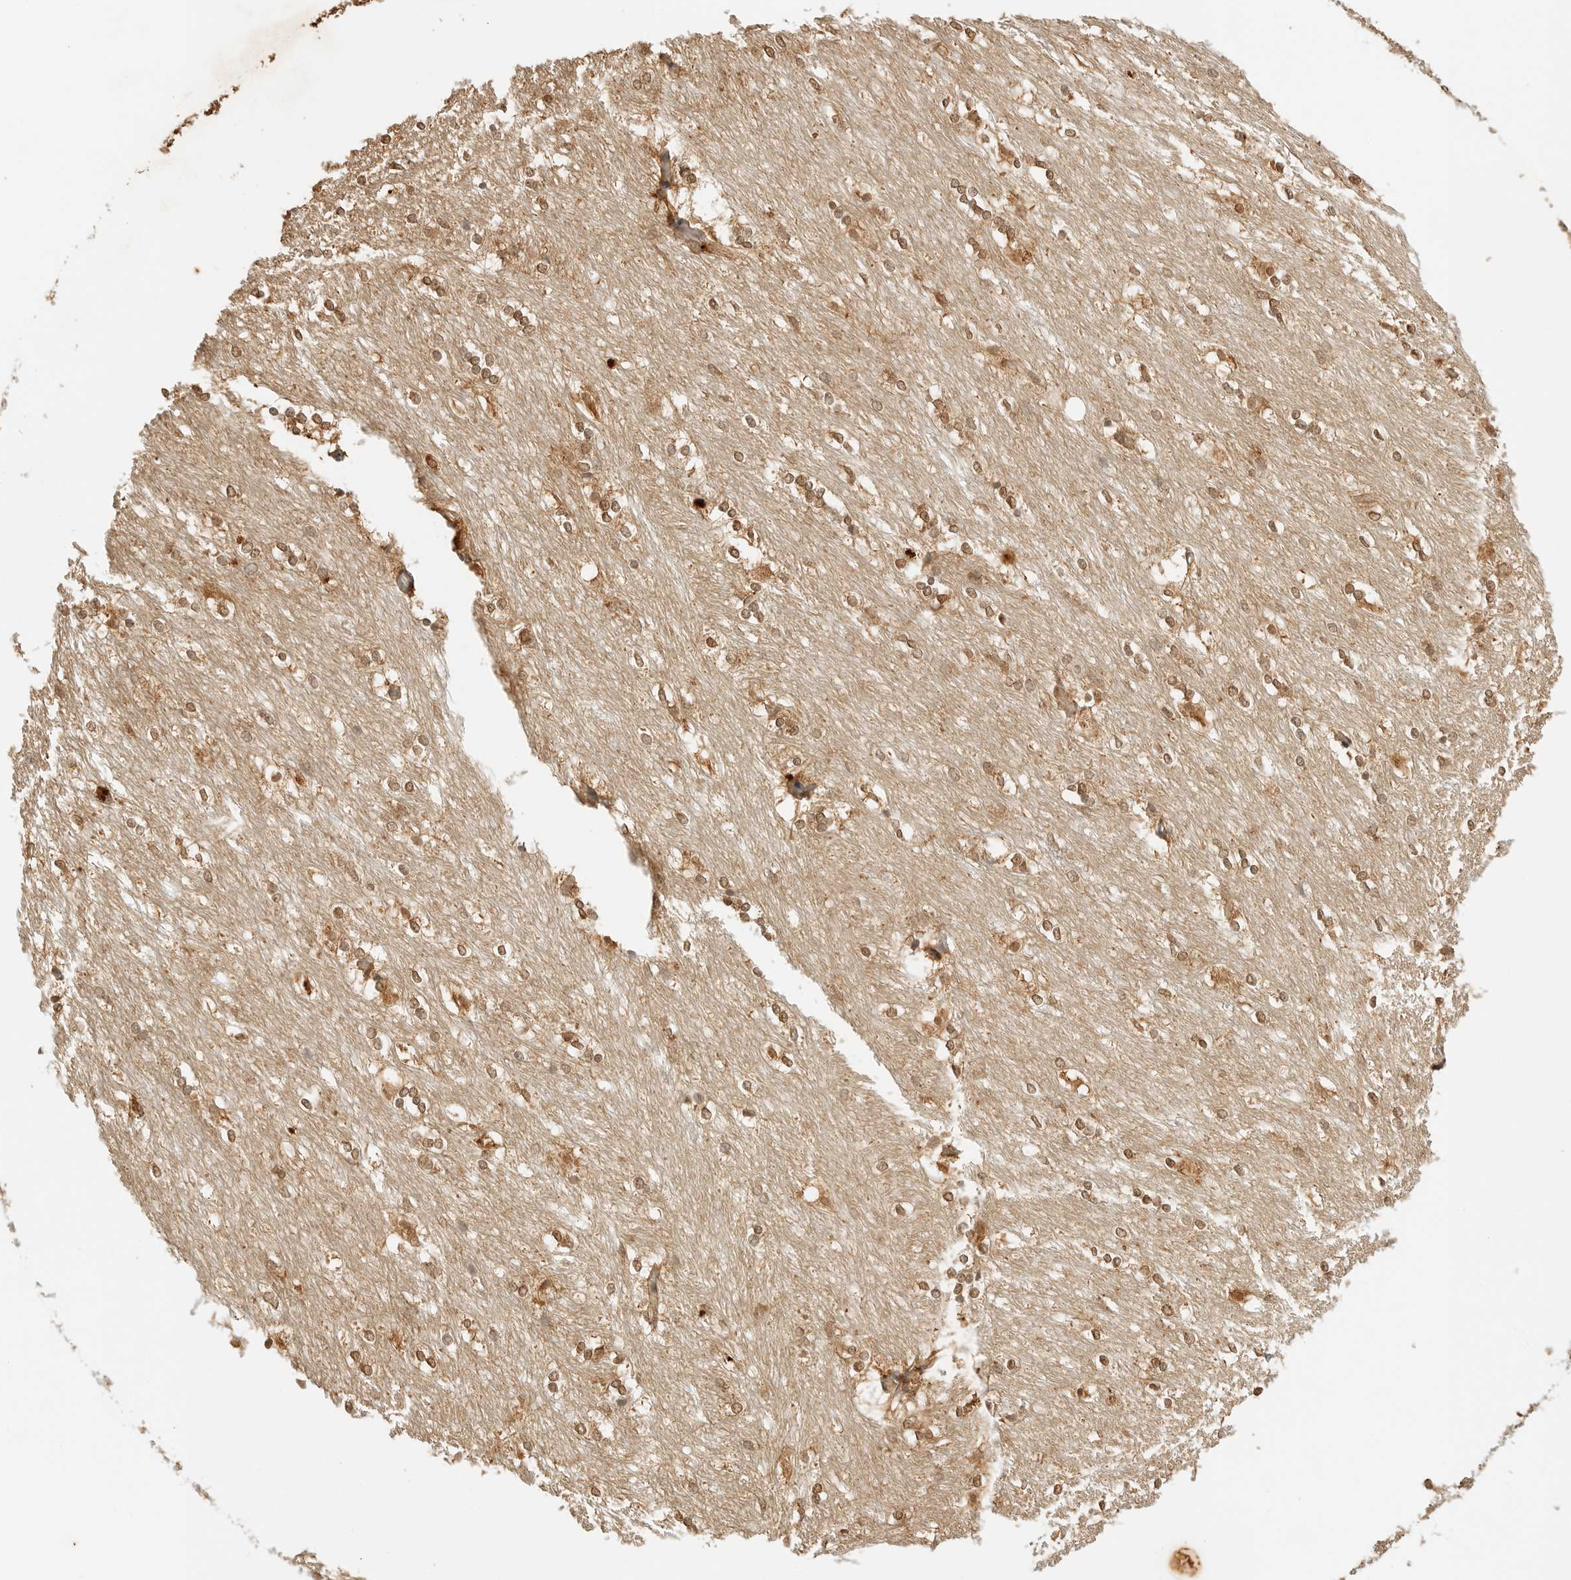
{"staining": {"intensity": "moderate", "quantity": ">75%", "location": "cytoplasmic/membranous,nuclear"}, "tissue": "caudate", "cell_type": "Glial cells", "image_type": "normal", "snomed": [{"axis": "morphology", "description": "Normal tissue, NOS"}, {"axis": "topography", "description": "Lateral ventricle wall"}], "caption": "High-power microscopy captured an IHC histopathology image of benign caudate, revealing moderate cytoplasmic/membranous,nuclear expression in about >75% of glial cells. The staining was performed using DAB to visualize the protein expression in brown, while the nuclei were stained in blue with hematoxylin (Magnification: 20x).", "gene": "EPHA1", "patient": {"sex": "female", "age": 19}}